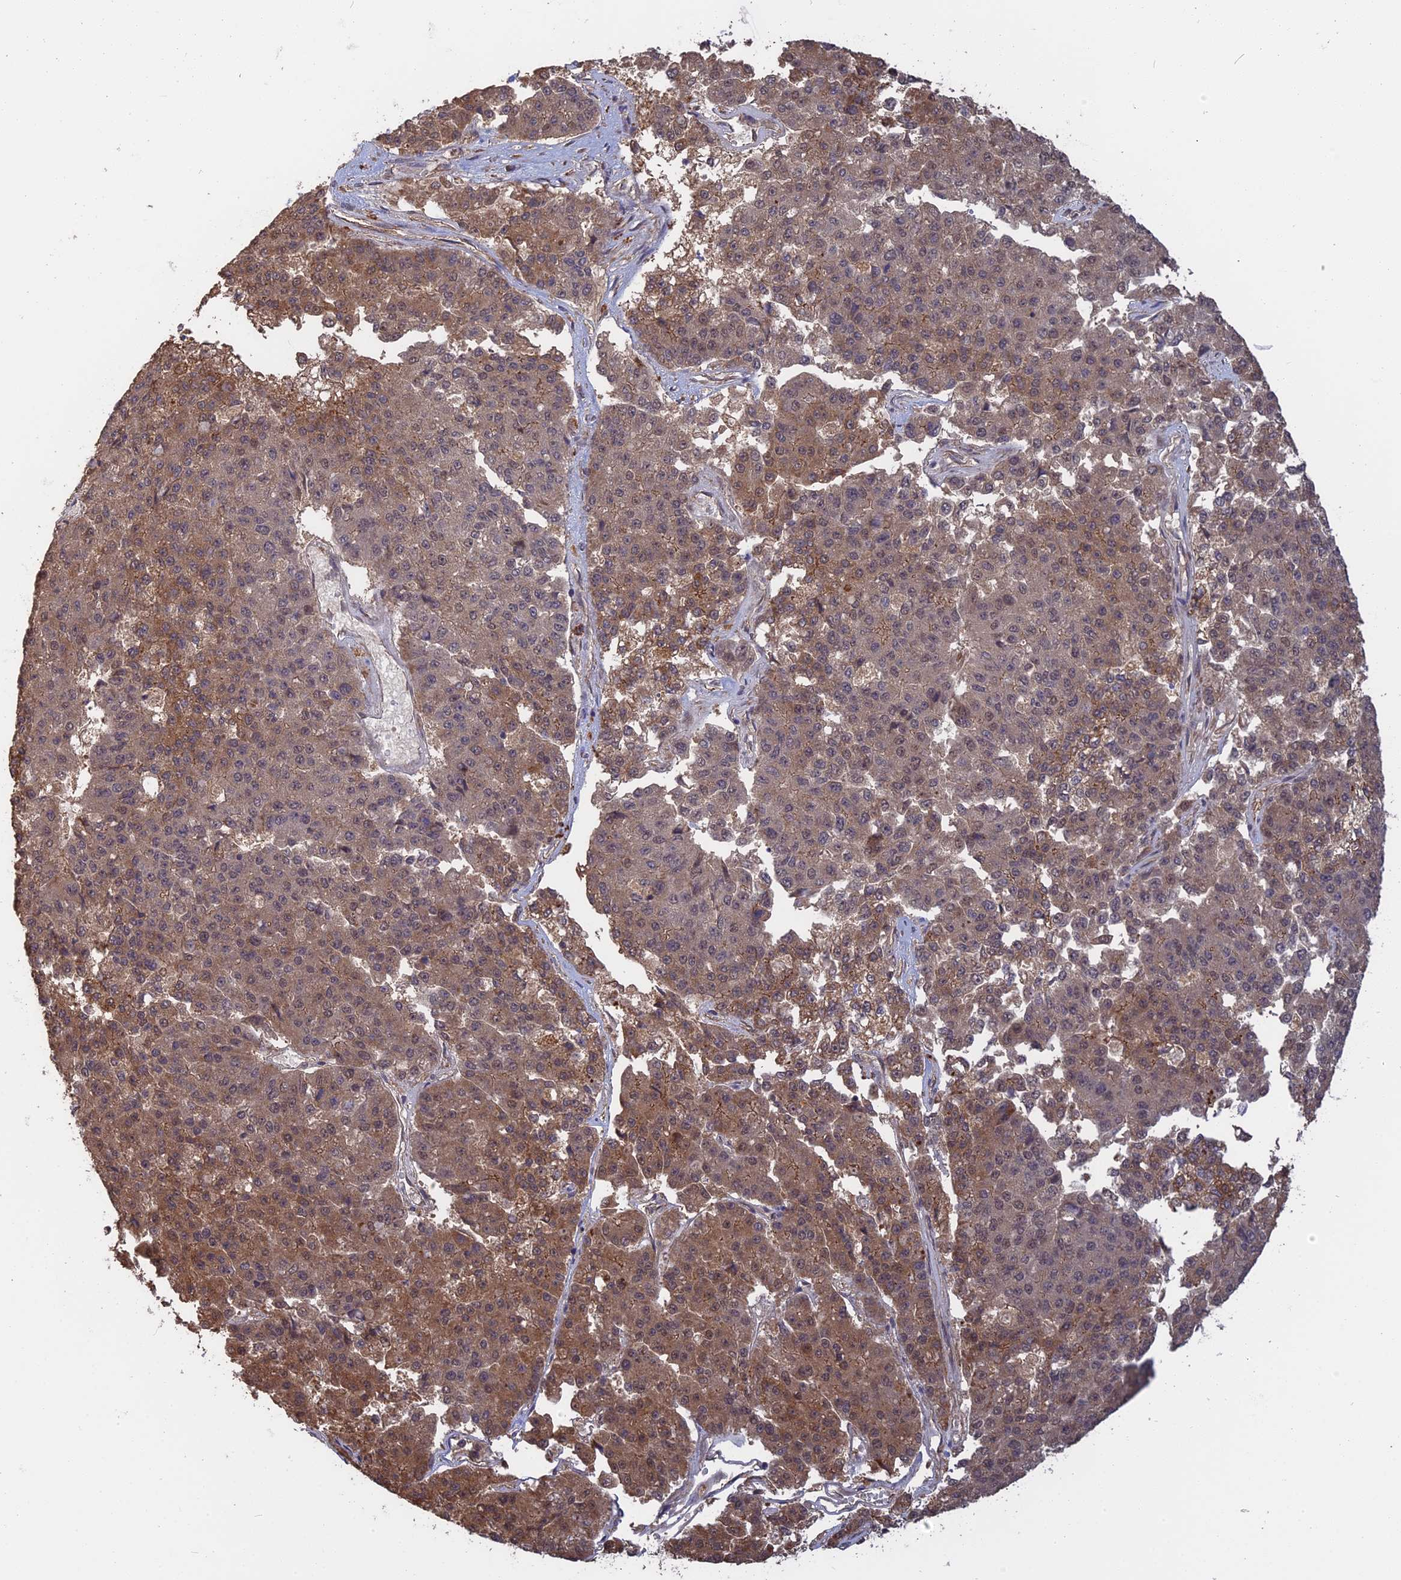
{"staining": {"intensity": "moderate", "quantity": ">75%", "location": "cytoplasmic/membranous,nuclear"}, "tissue": "pancreatic cancer", "cell_type": "Tumor cells", "image_type": "cancer", "snomed": [{"axis": "morphology", "description": "Adenocarcinoma, NOS"}, {"axis": "topography", "description": "Pancreas"}], "caption": "Immunohistochemical staining of human pancreatic cancer (adenocarcinoma) reveals medium levels of moderate cytoplasmic/membranous and nuclear positivity in approximately >75% of tumor cells.", "gene": "ARHGAP40", "patient": {"sex": "male", "age": 50}}